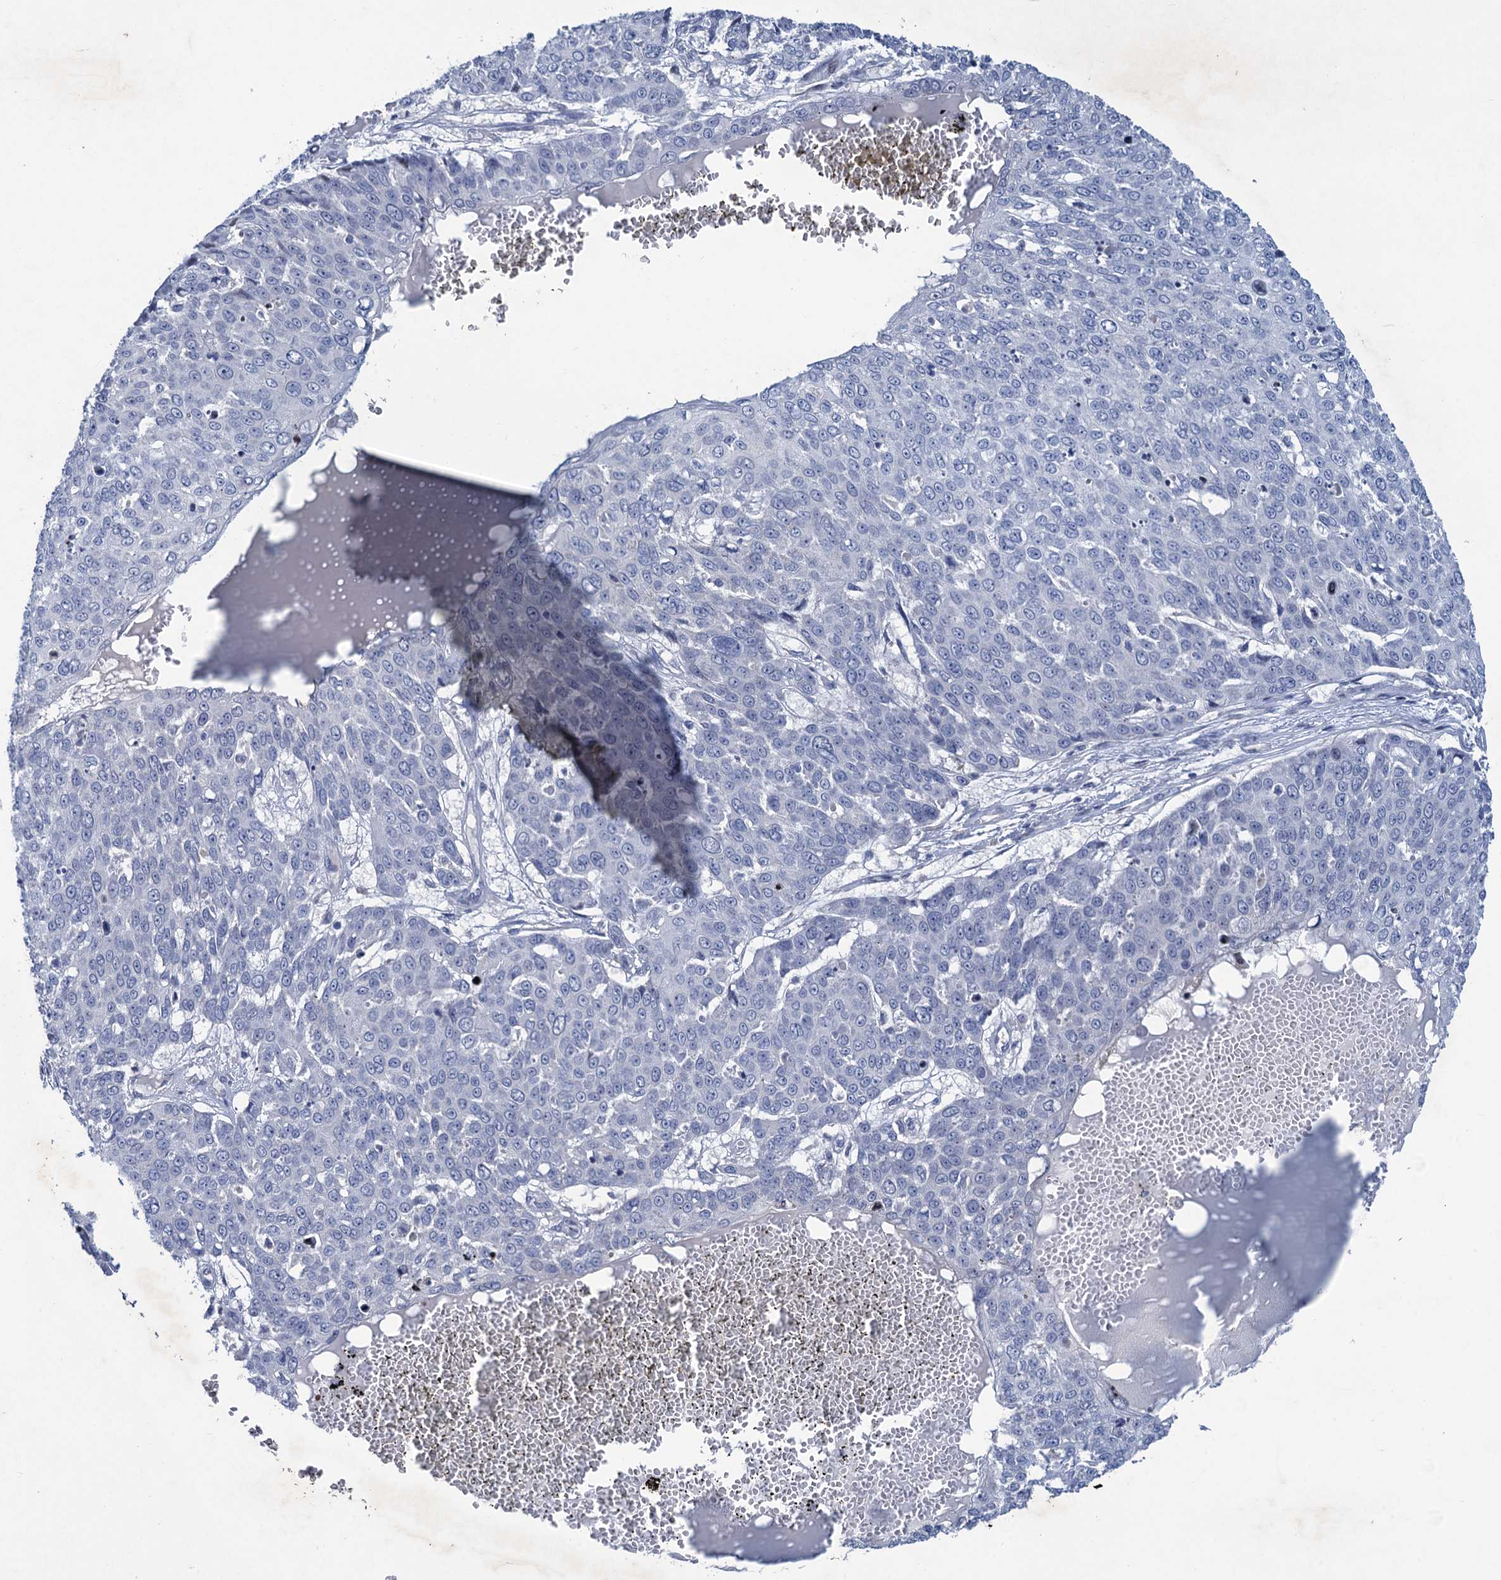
{"staining": {"intensity": "negative", "quantity": "none", "location": "none"}, "tissue": "skin cancer", "cell_type": "Tumor cells", "image_type": "cancer", "snomed": [{"axis": "morphology", "description": "Squamous cell carcinoma, NOS"}, {"axis": "topography", "description": "Skin"}], "caption": "High magnification brightfield microscopy of squamous cell carcinoma (skin) stained with DAB (brown) and counterstained with hematoxylin (blue): tumor cells show no significant expression.", "gene": "ESYT3", "patient": {"sex": "male", "age": 71}}